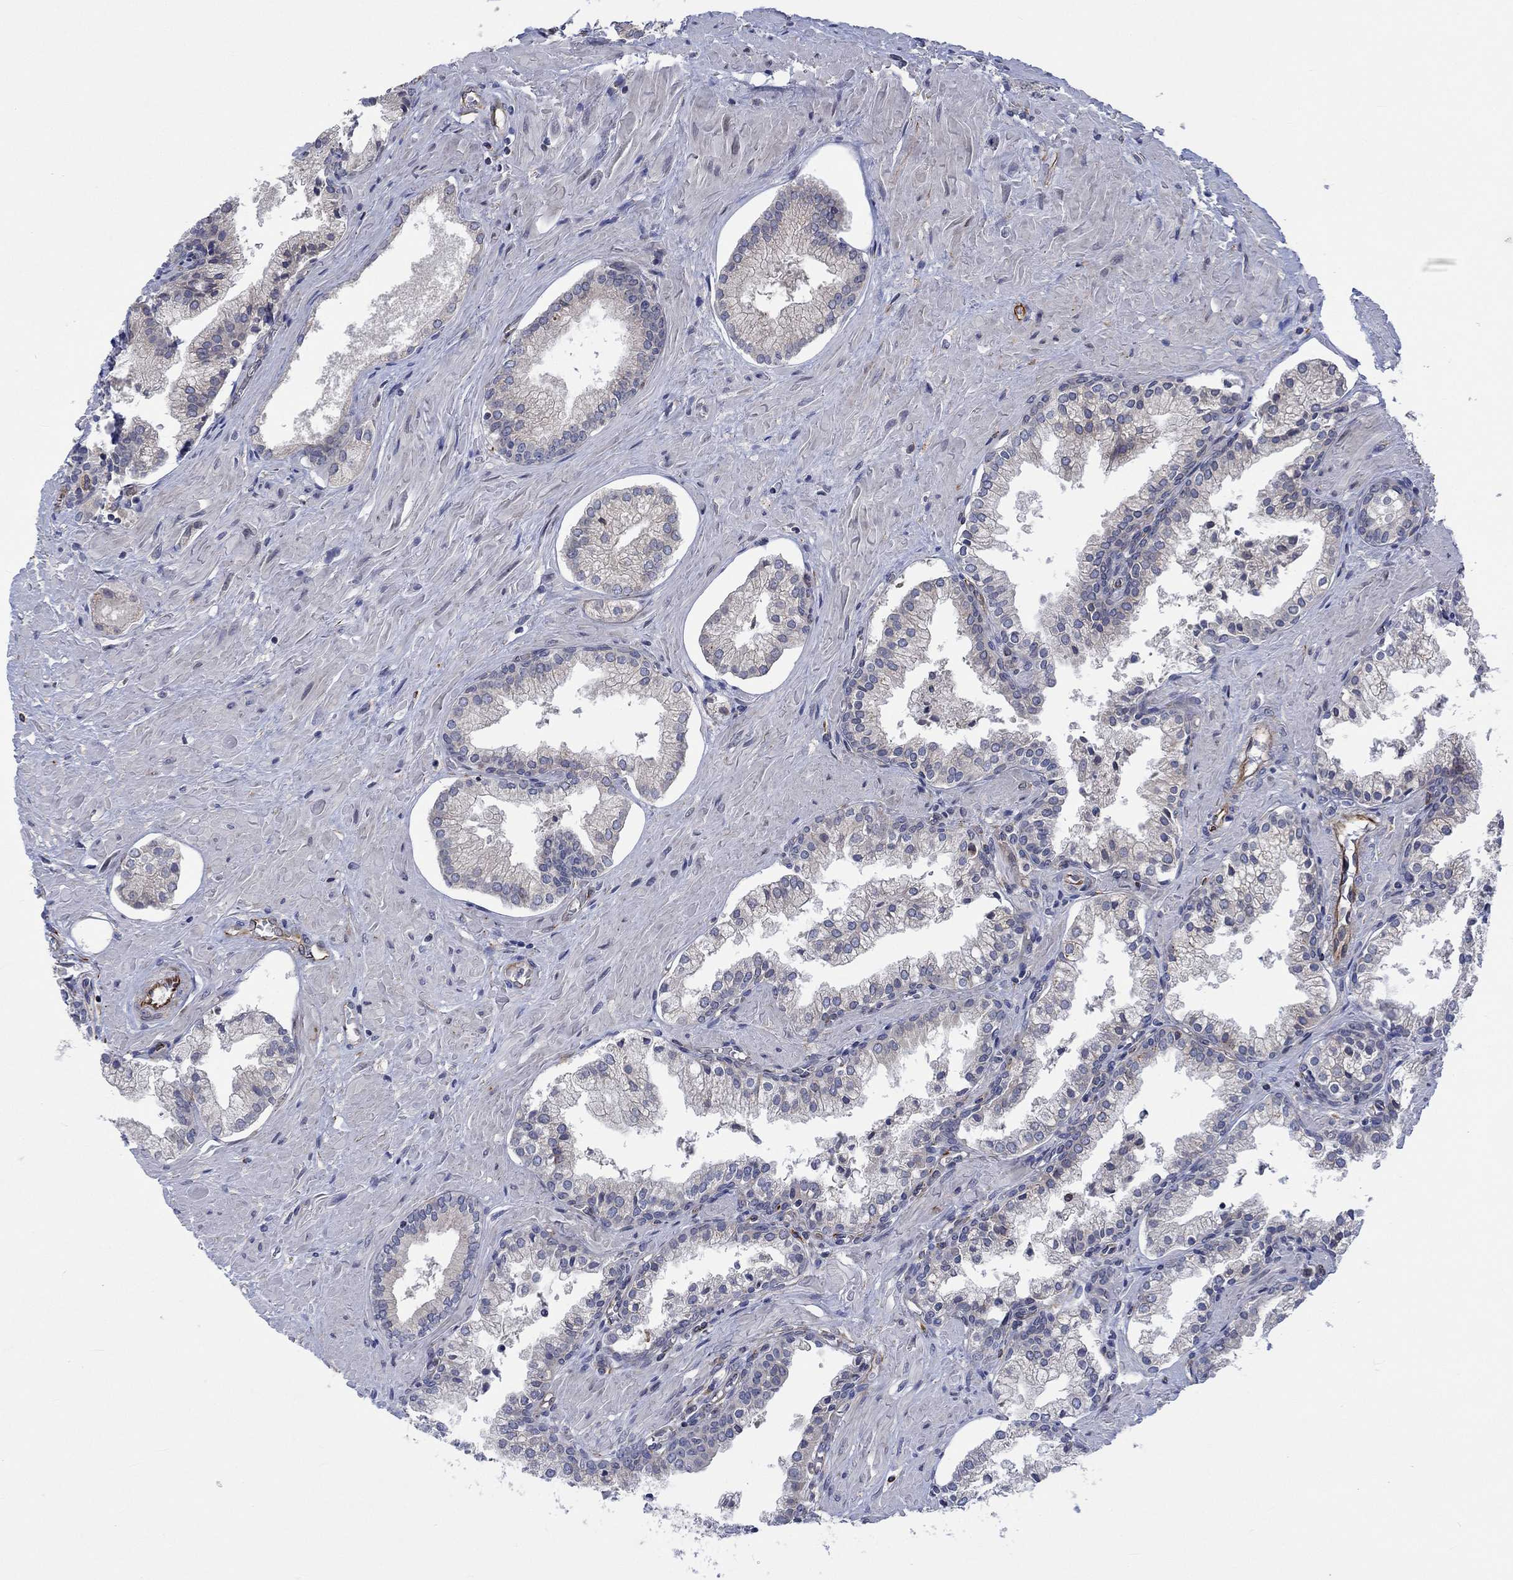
{"staining": {"intensity": "negative", "quantity": "none", "location": "none"}, "tissue": "prostate cancer", "cell_type": "Tumor cells", "image_type": "cancer", "snomed": [{"axis": "morphology", "description": "Adenocarcinoma, NOS"}, {"axis": "topography", "description": "Prostate and seminal vesicle, NOS"}, {"axis": "topography", "description": "Prostate"}], "caption": "Image shows no protein staining in tumor cells of prostate cancer (adenocarcinoma) tissue. (Brightfield microscopy of DAB immunohistochemistry (IHC) at high magnification).", "gene": "CAMK1D", "patient": {"sex": "male", "age": 44}}